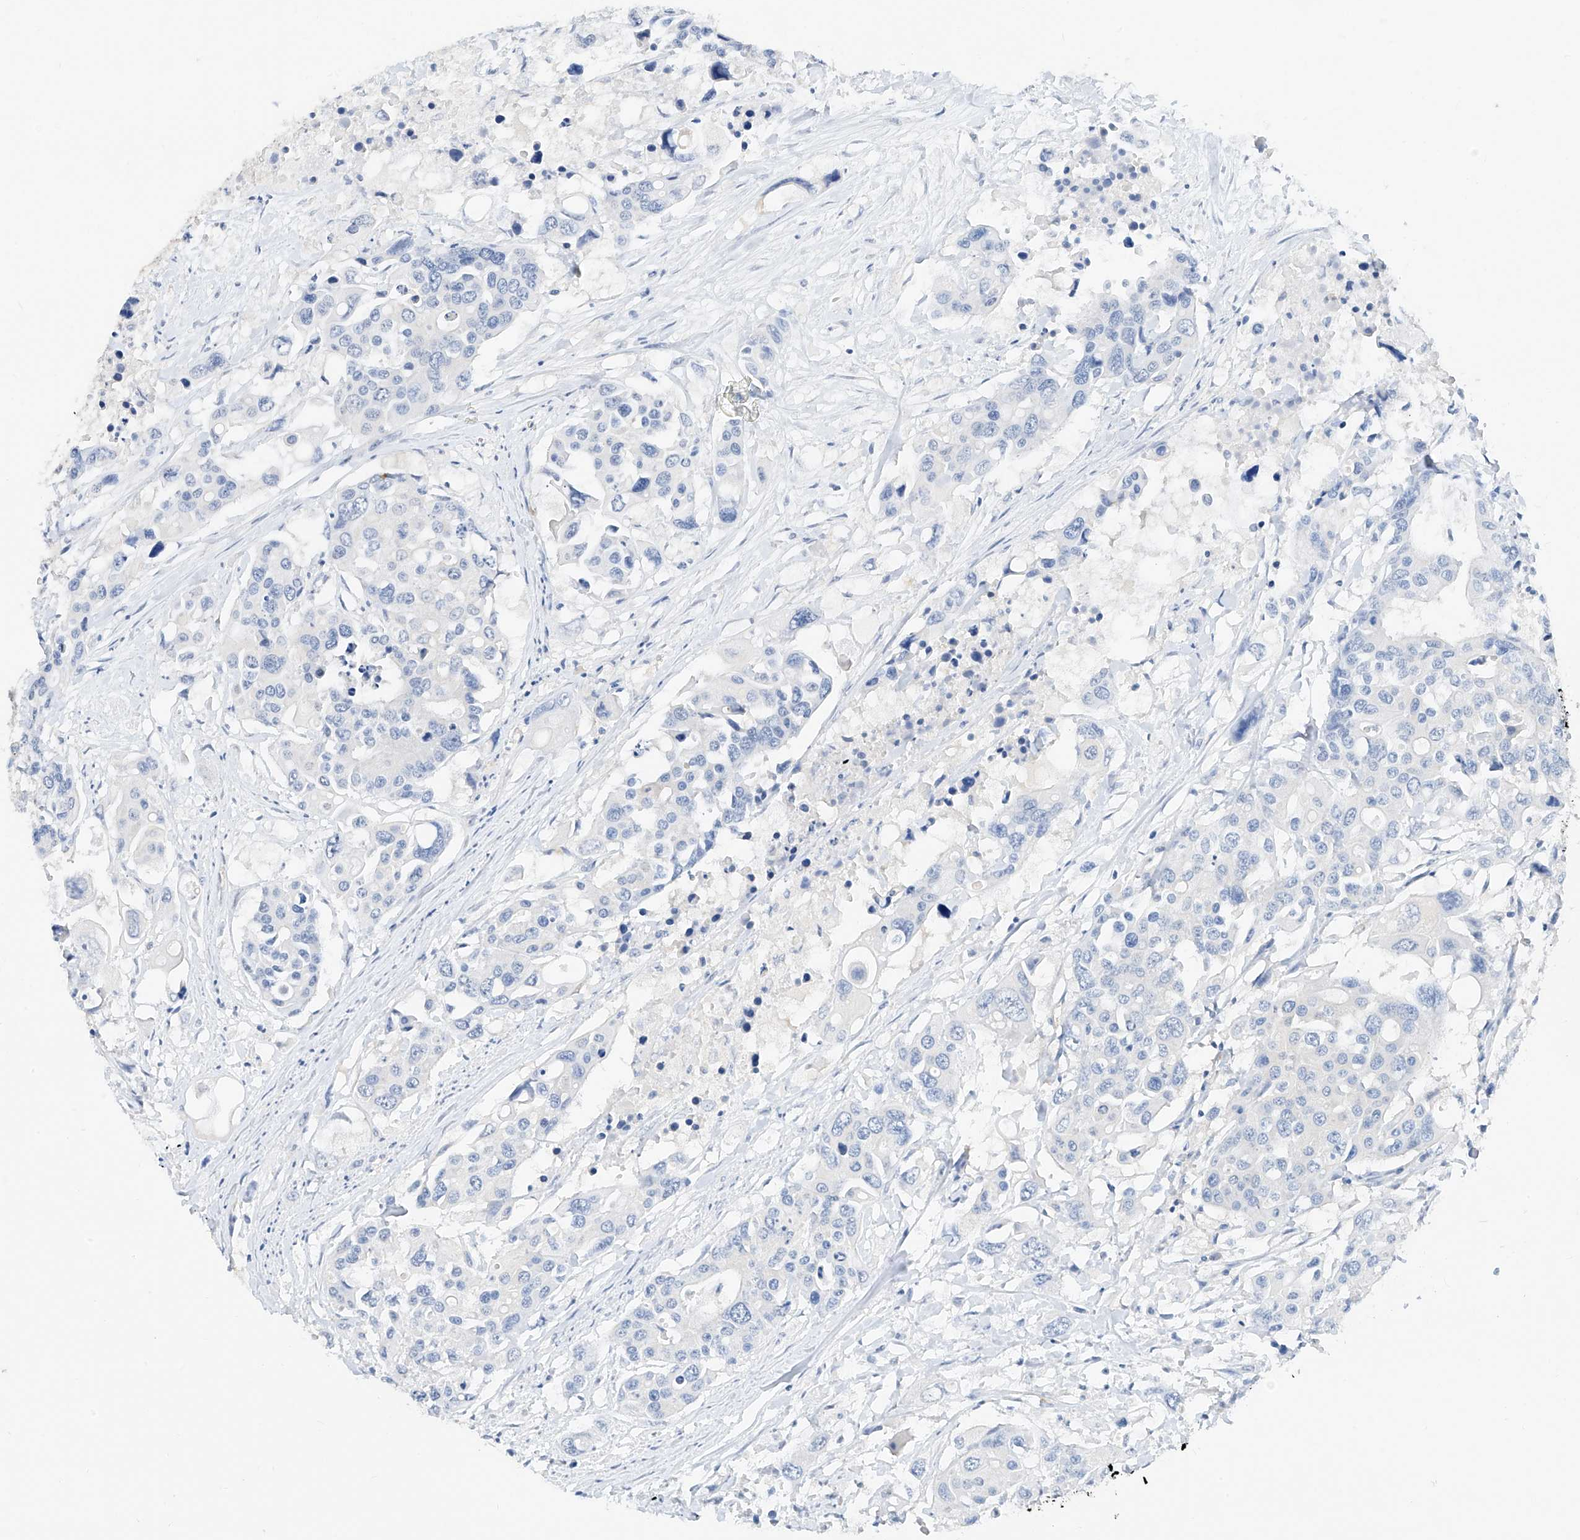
{"staining": {"intensity": "negative", "quantity": "none", "location": "none"}, "tissue": "colorectal cancer", "cell_type": "Tumor cells", "image_type": "cancer", "snomed": [{"axis": "morphology", "description": "Adenocarcinoma, NOS"}, {"axis": "topography", "description": "Colon"}], "caption": "Immunohistochemistry (IHC) of colorectal cancer shows no expression in tumor cells.", "gene": "ZZEF1", "patient": {"sex": "male", "age": 77}}